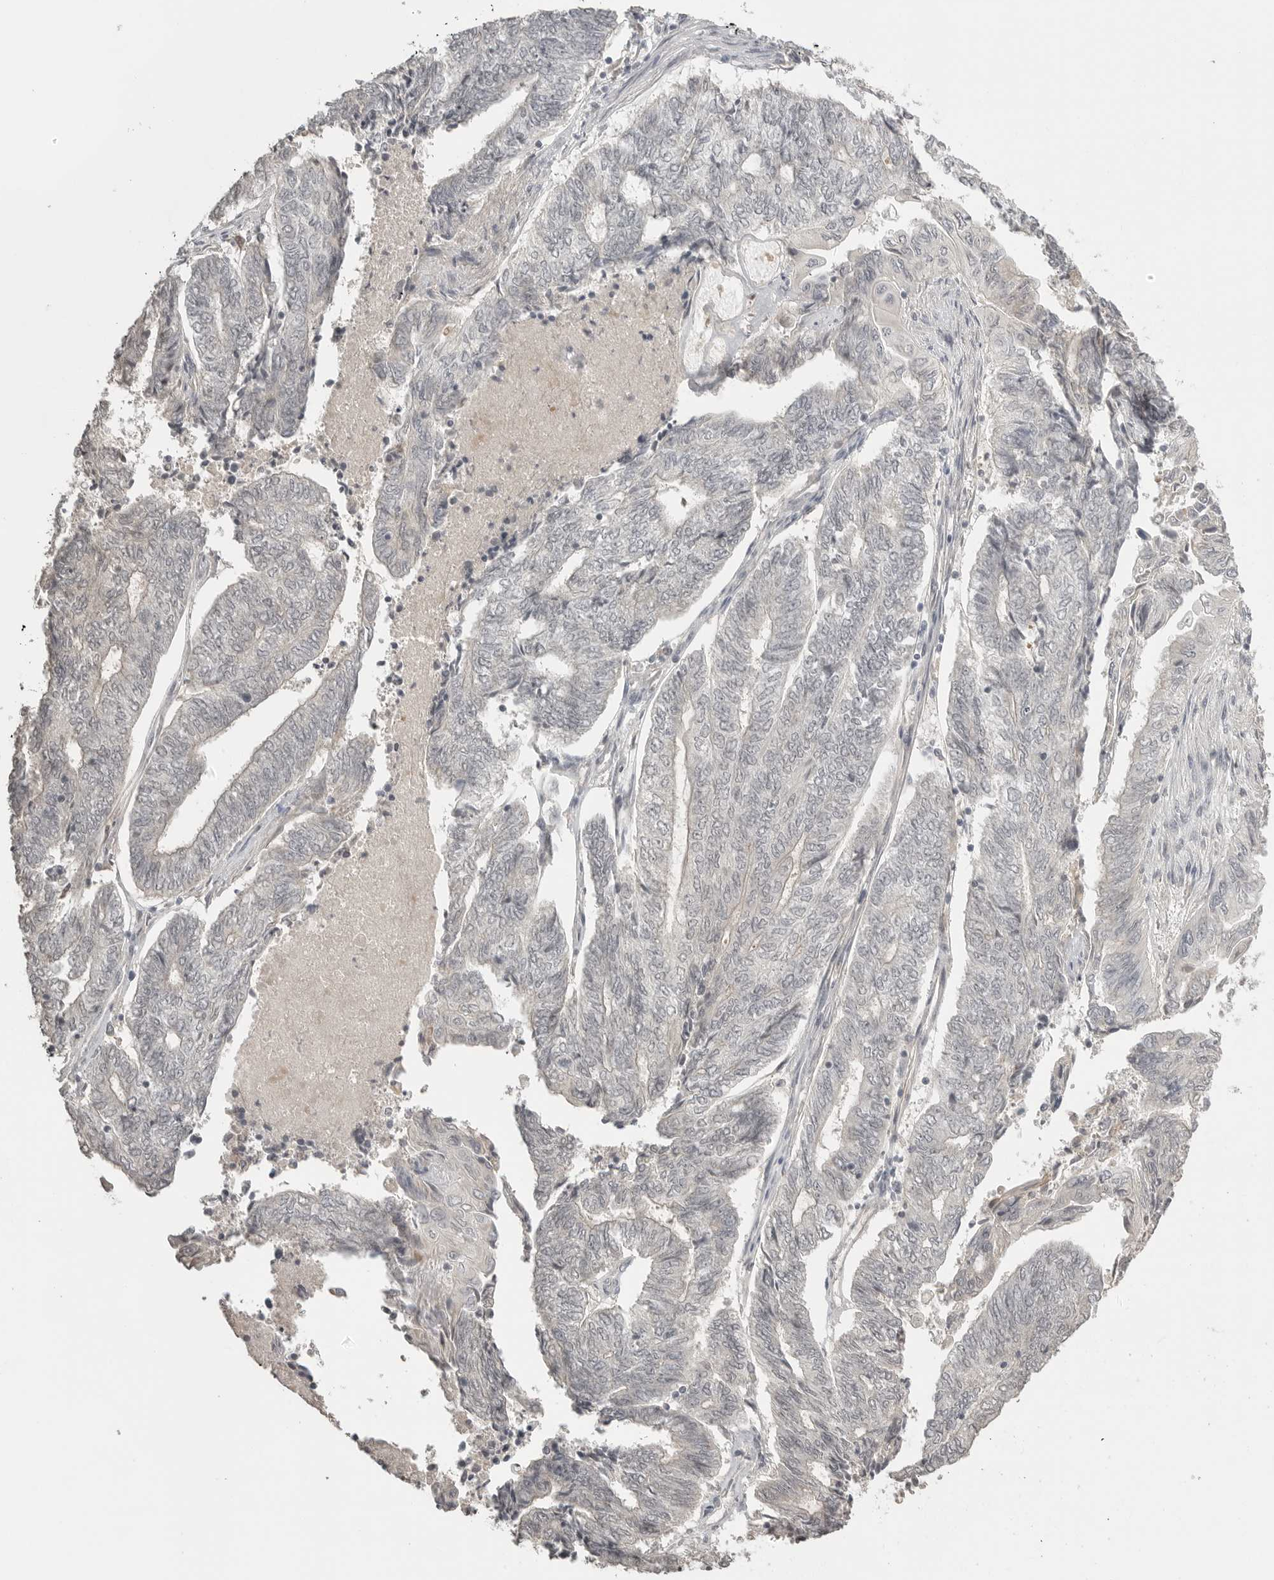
{"staining": {"intensity": "negative", "quantity": "none", "location": "none"}, "tissue": "endometrial cancer", "cell_type": "Tumor cells", "image_type": "cancer", "snomed": [{"axis": "morphology", "description": "Adenocarcinoma, NOS"}, {"axis": "topography", "description": "Uterus"}, {"axis": "topography", "description": "Endometrium"}], "caption": "High magnification brightfield microscopy of endometrial adenocarcinoma stained with DAB (3,3'-diaminobenzidine) (brown) and counterstained with hematoxylin (blue): tumor cells show no significant expression.", "gene": "SMG8", "patient": {"sex": "female", "age": 70}}